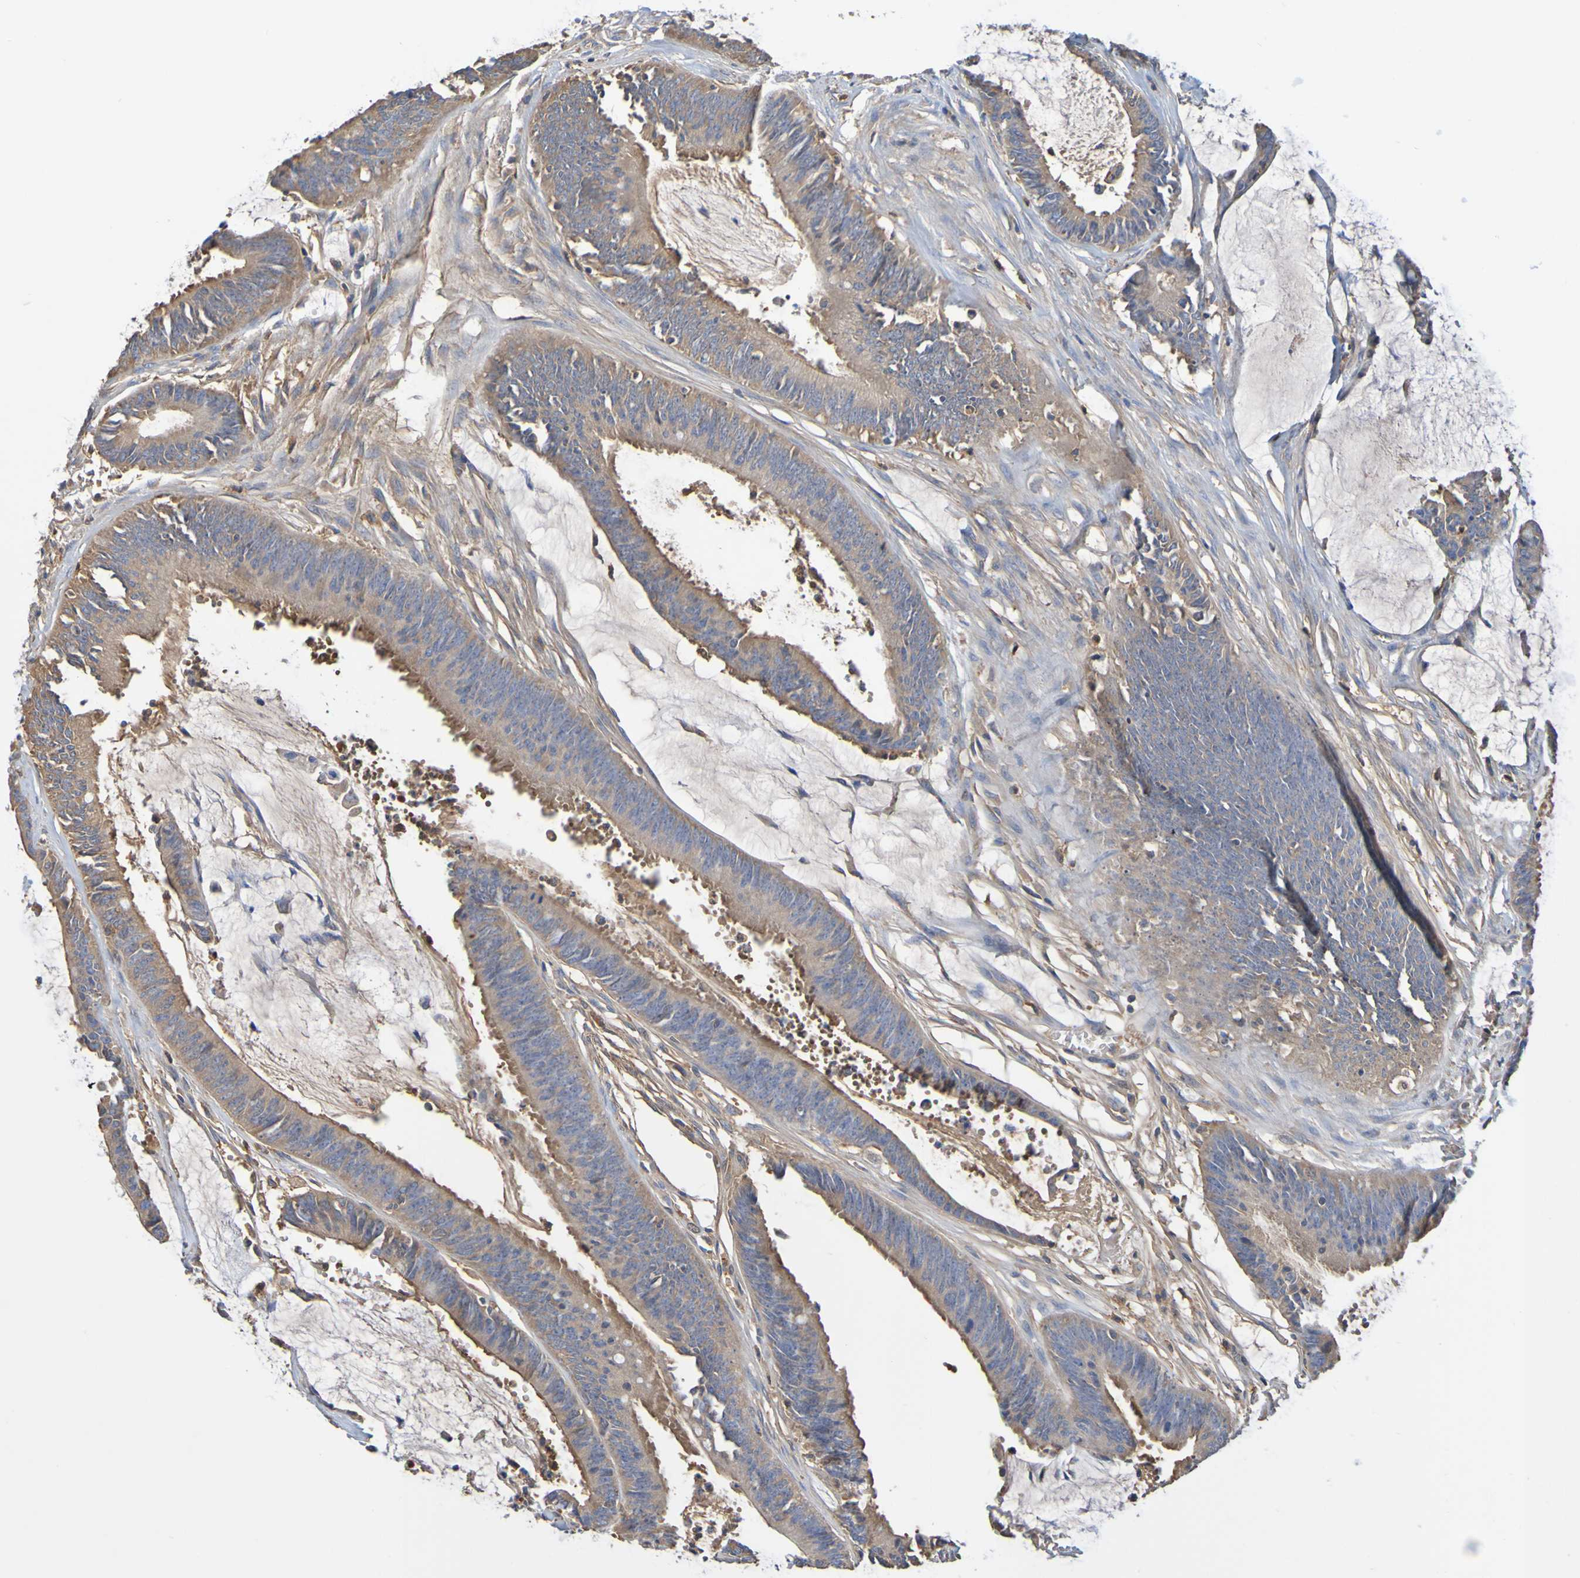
{"staining": {"intensity": "moderate", "quantity": ">75%", "location": "cytoplasmic/membranous"}, "tissue": "colorectal cancer", "cell_type": "Tumor cells", "image_type": "cancer", "snomed": [{"axis": "morphology", "description": "Adenocarcinoma, NOS"}, {"axis": "topography", "description": "Rectum"}], "caption": "Protein staining by immunohistochemistry (IHC) reveals moderate cytoplasmic/membranous staining in about >75% of tumor cells in colorectal cancer (adenocarcinoma).", "gene": "GAB3", "patient": {"sex": "female", "age": 66}}